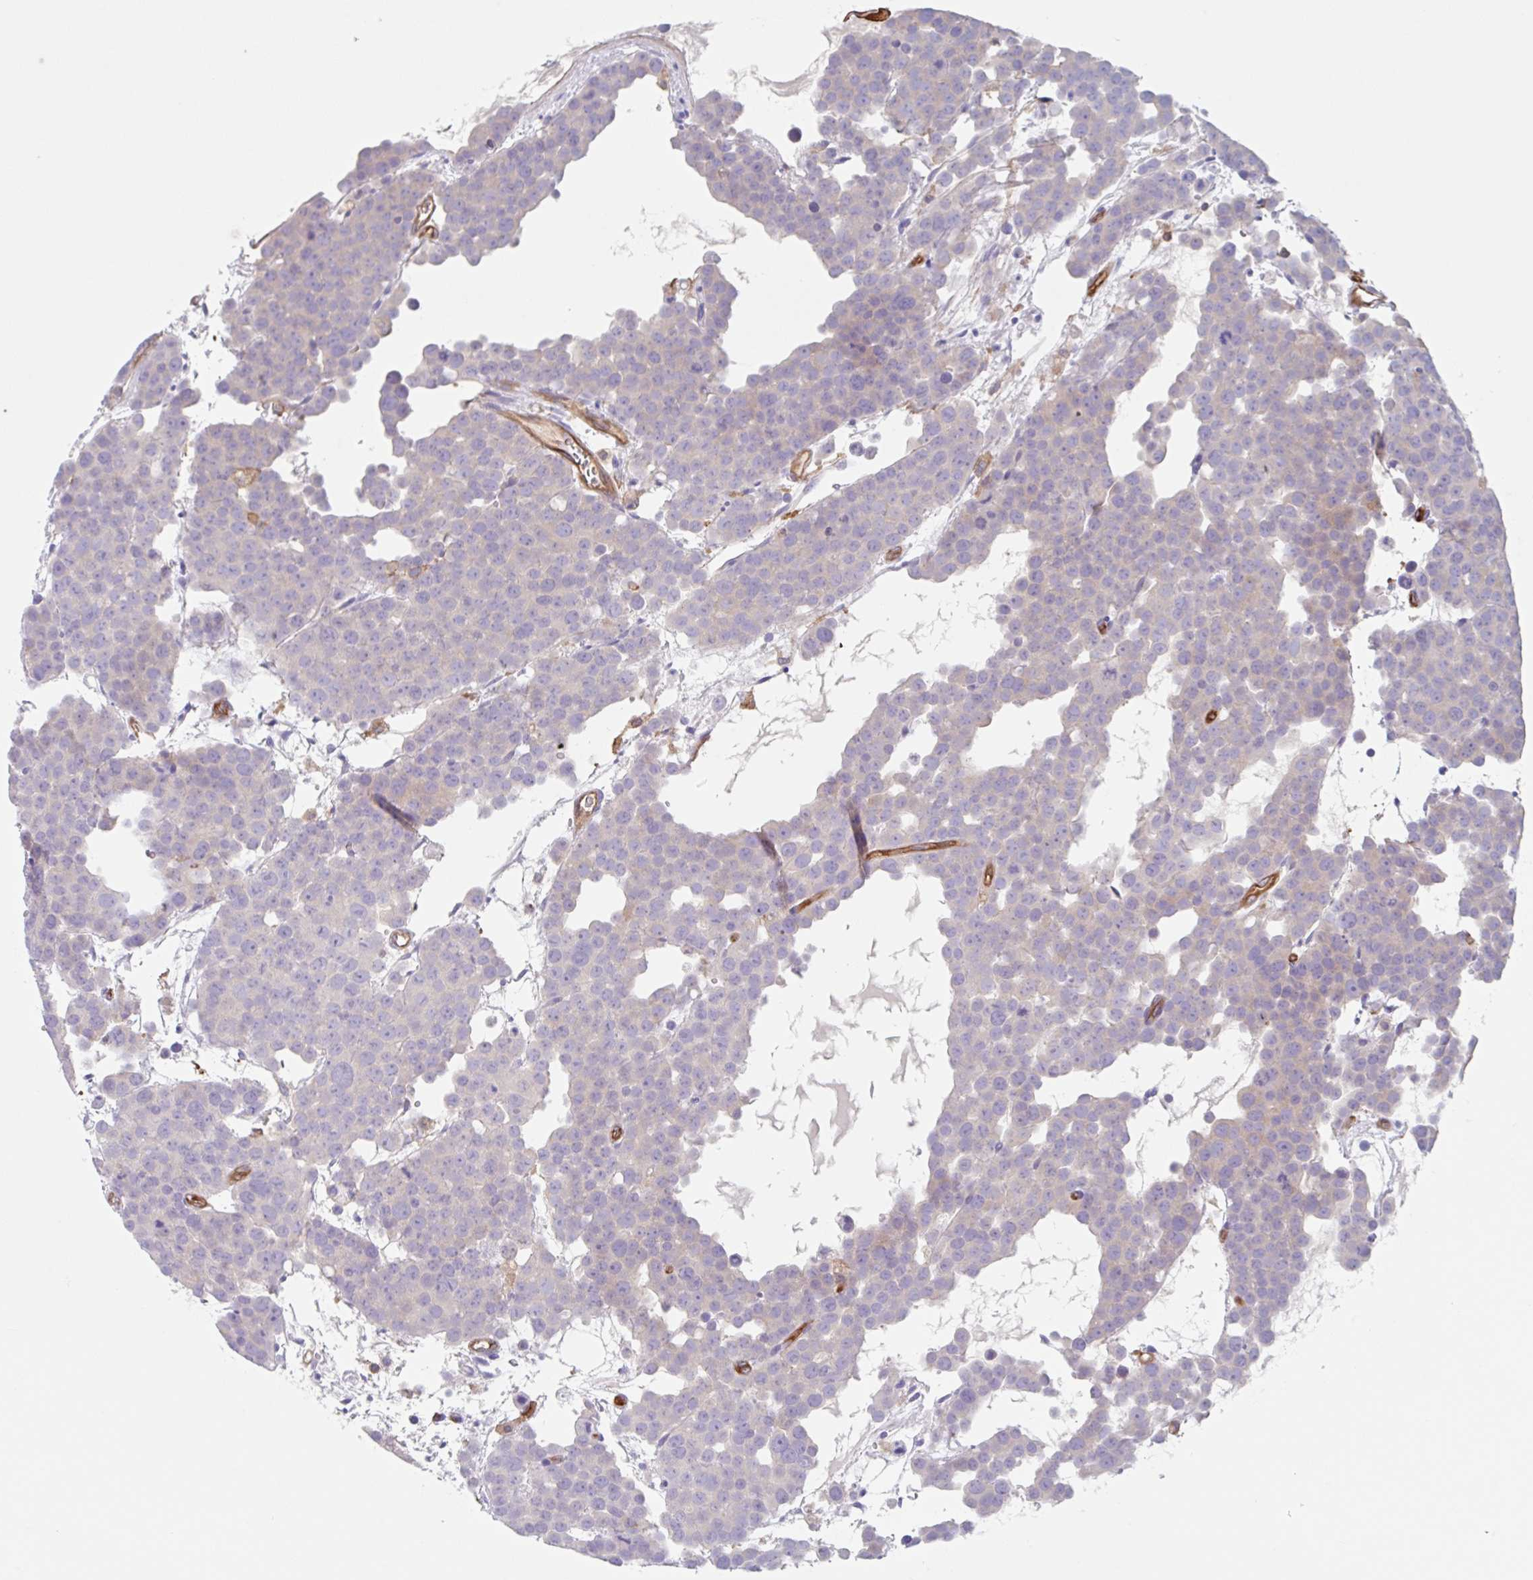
{"staining": {"intensity": "negative", "quantity": "none", "location": "none"}, "tissue": "testis cancer", "cell_type": "Tumor cells", "image_type": "cancer", "snomed": [{"axis": "morphology", "description": "Seminoma, NOS"}, {"axis": "topography", "description": "Testis"}], "caption": "An IHC histopathology image of testis cancer is shown. There is no staining in tumor cells of testis cancer.", "gene": "EHD4", "patient": {"sex": "male", "age": 71}}